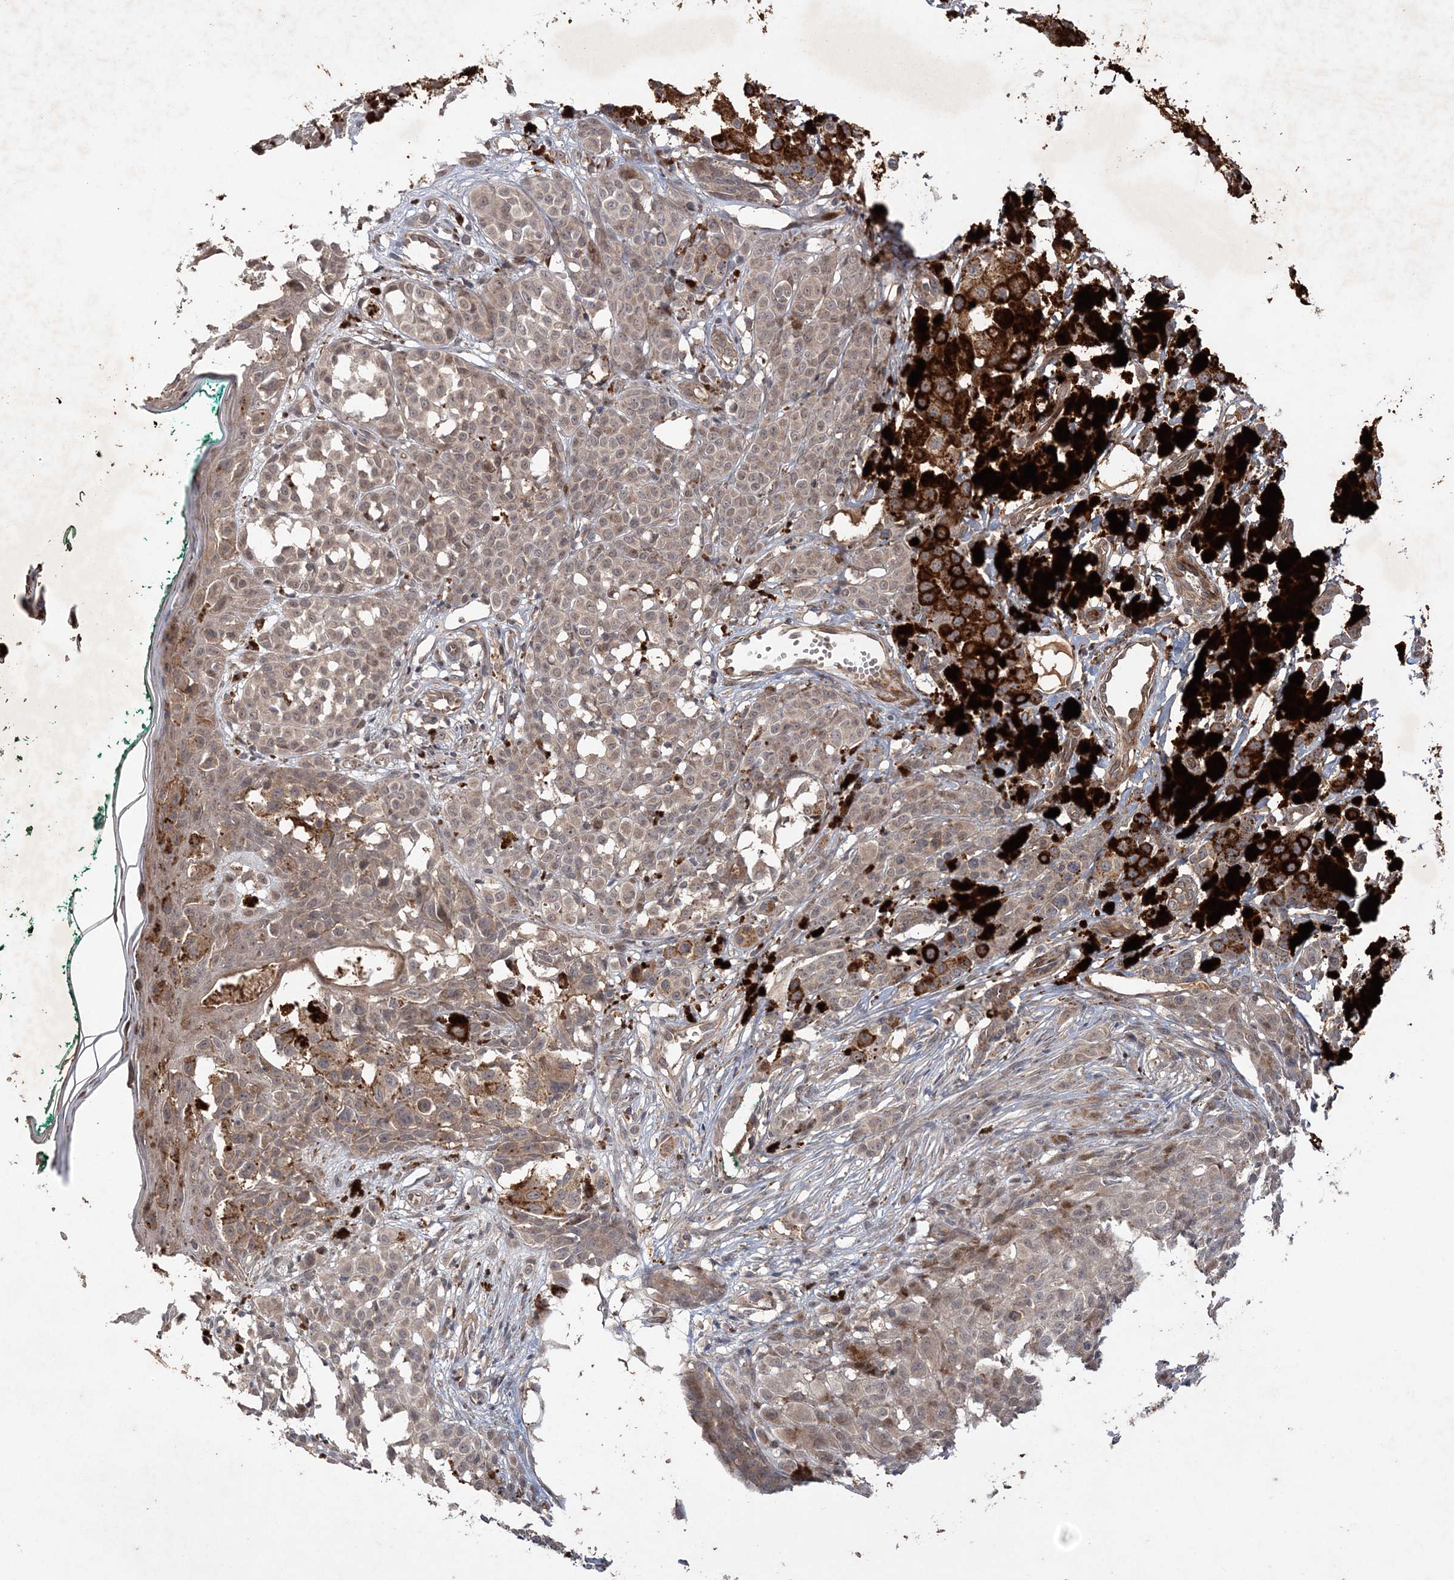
{"staining": {"intensity": "weak", "quantity": "25%-75%", "location": "cytoplasmic/membranous"}, "tissue": "melanoma", "cell_type": "Tumor cells", "image_type": "cancer", "snomed": [{"axis": "morphology", "description": "Malignant melanoma, NOS"}, {"axis": "topography", "description": "Skin of leg"}], "caption": "Protein positivity by immunohistochemistry (IHC) shows weak cytoplasmic/membranous positivity in approximately 25%-75% of tumor cells in malignant melanoma.", "gene": "UBTD2", "patient": {"sex": "female", "age": 72}}